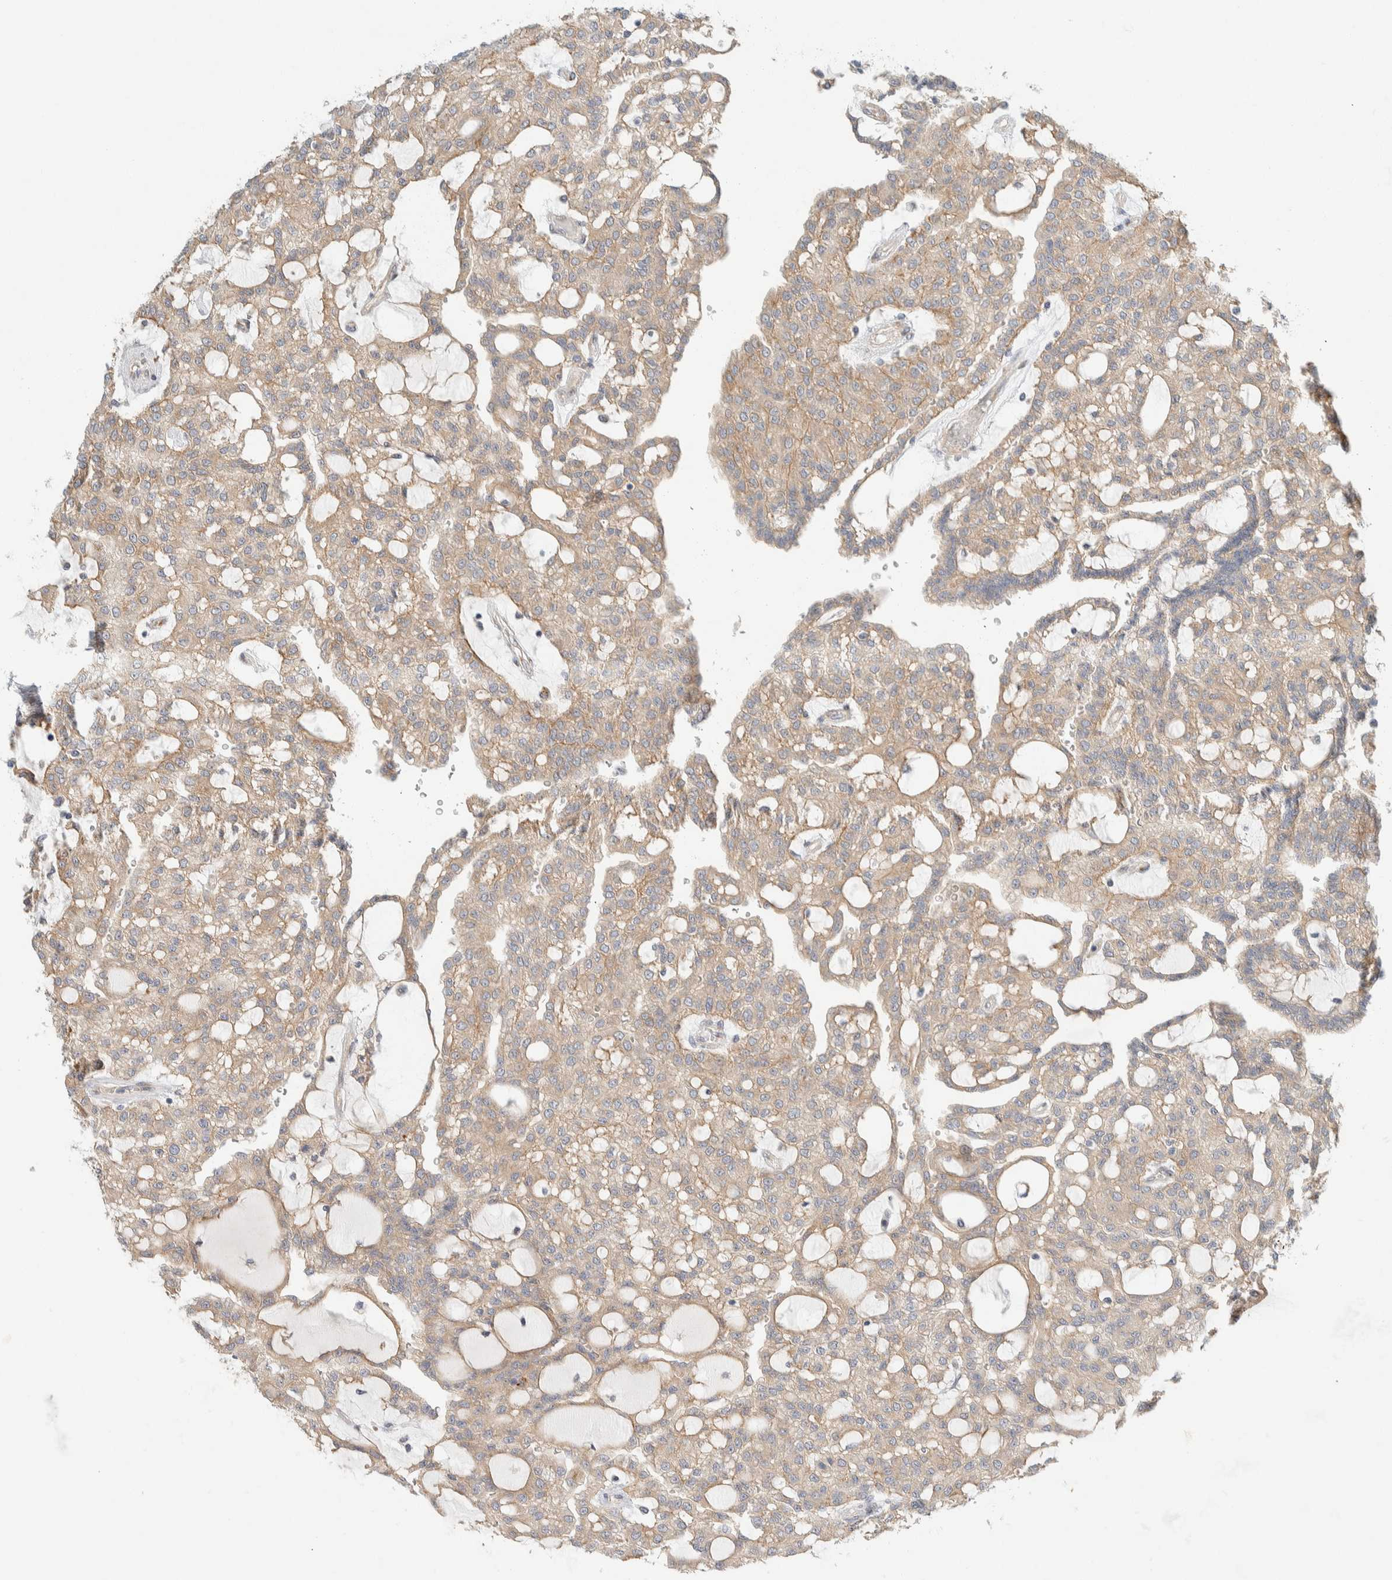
{"staining": {"intensity": "weak", "quantity": ">75%", "location": "cytoplasmic/membranous"}, "tissue": "renal cancer", "cell_type": "Tumor cells", "image_type": "cancer", "snomed": [{"axis": "morphology", "description": "Adenocarcinoma, NOS"}, {"axis": "topography", "description": "Kidney"}], "caption": "Approximately >75% of tumor cells in renal cancer demonstrate weak cytoplasmic/membranous protein positivity as visualized by brown immunohistochemical staining.", "gene": "TMEM184B", "patient": {"sex": "male", "age": 63}}